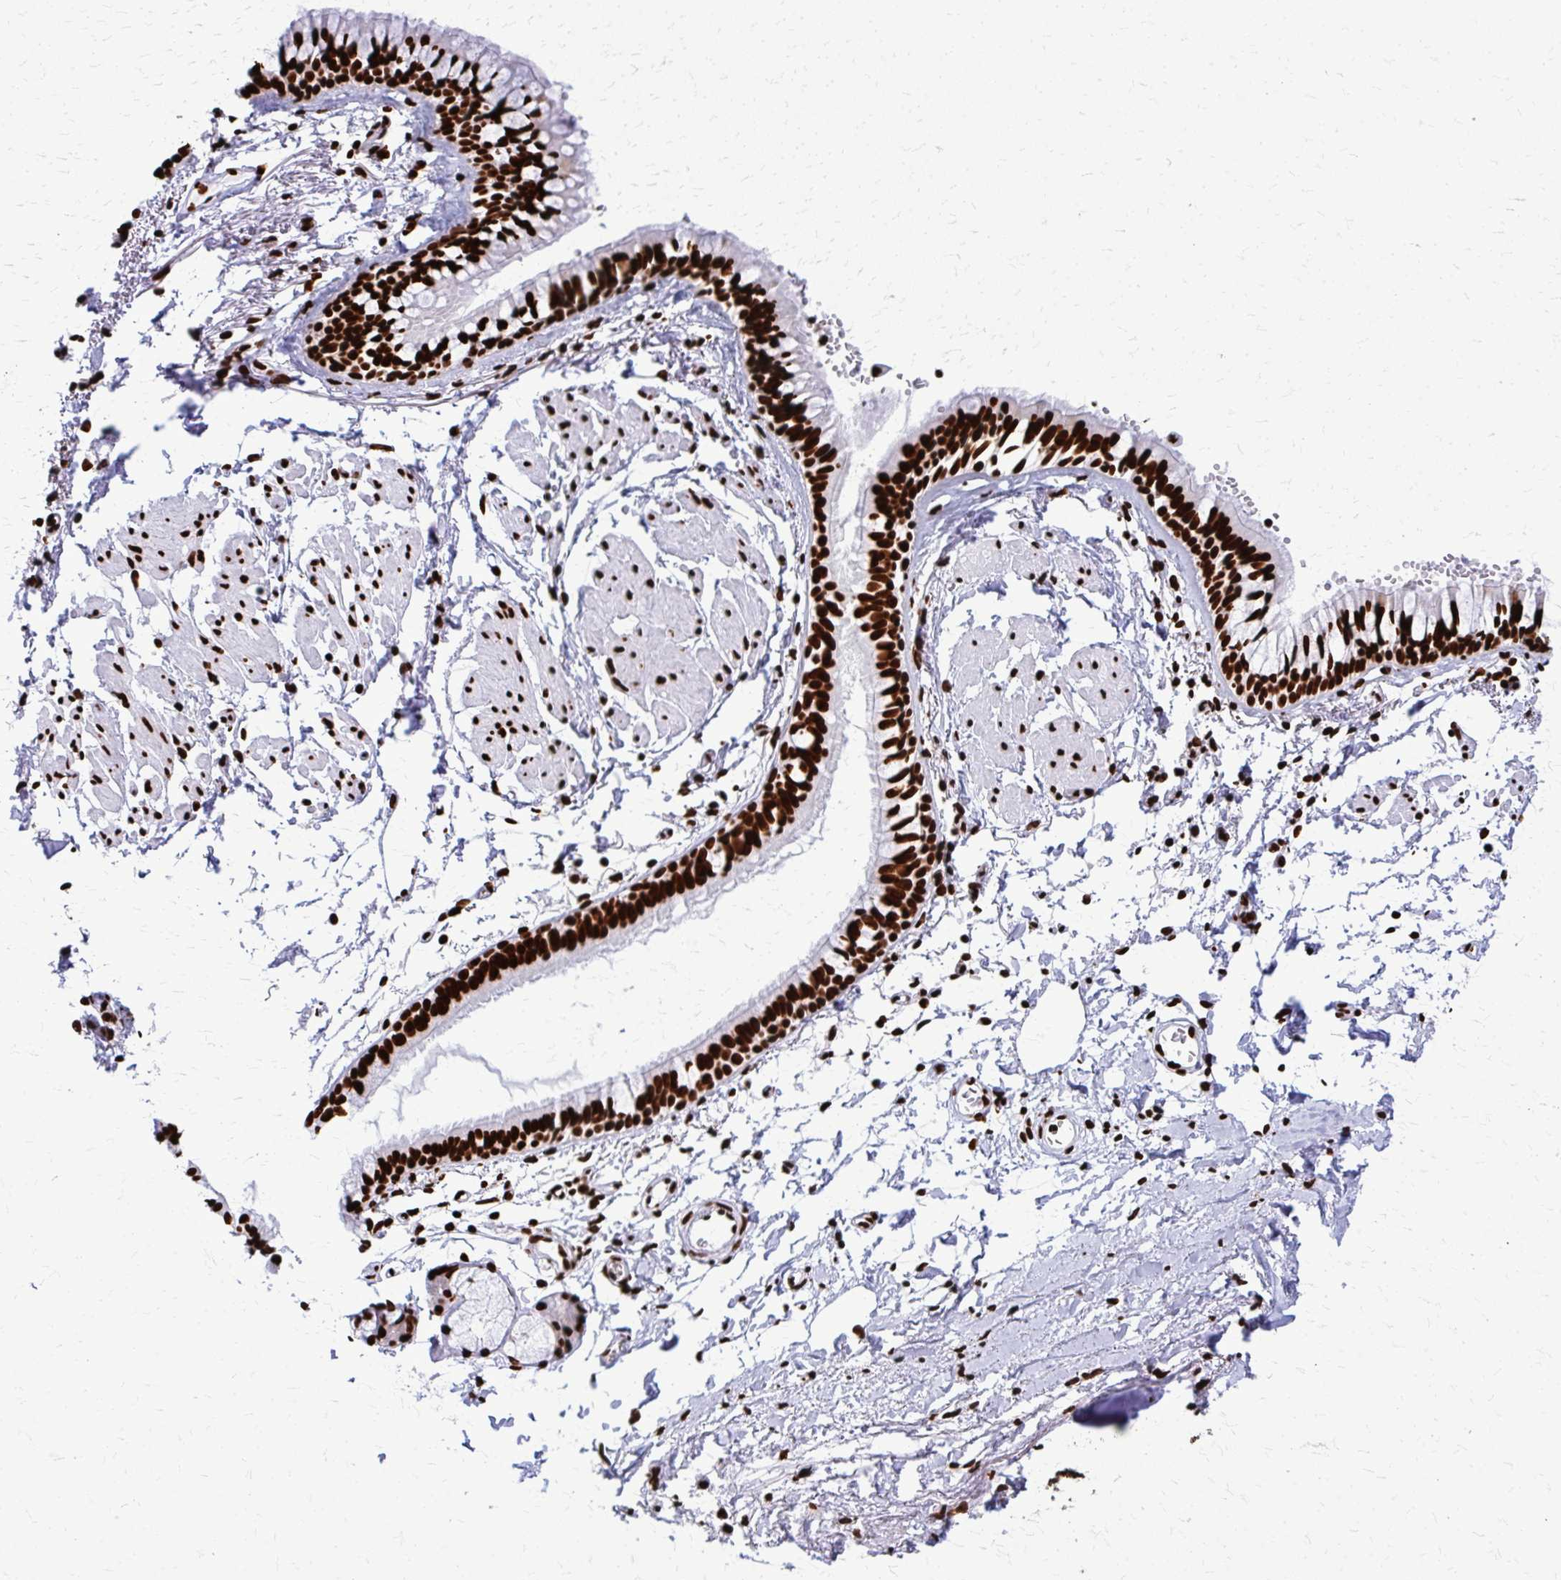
{"staining": {"intensity": "strong", "quantity": ">75%", "location": "nuclear"}, "tissue": "bronchus", "cell_type": "Respiratory epithelial cells", "image_type": "normal", "snomed": [{"axis": "morphology", "description": "Normal tissue, NOS"}, {"axis": "topography", "description": "Cartilage tissue"}, {"axis": "topography", "description": "Bronchus"}, {"axis": "topography", "description": "Peripheral nerve tissue"}], "caption": "A photomicrograph showing strong nuclear expression in about >75% of respiratory epithelial cells in normal bronchus, as visualized by brown immunohistochemical staining.", "gene": "SFPQ", "patient": {"sex": "female", "age": 59}}